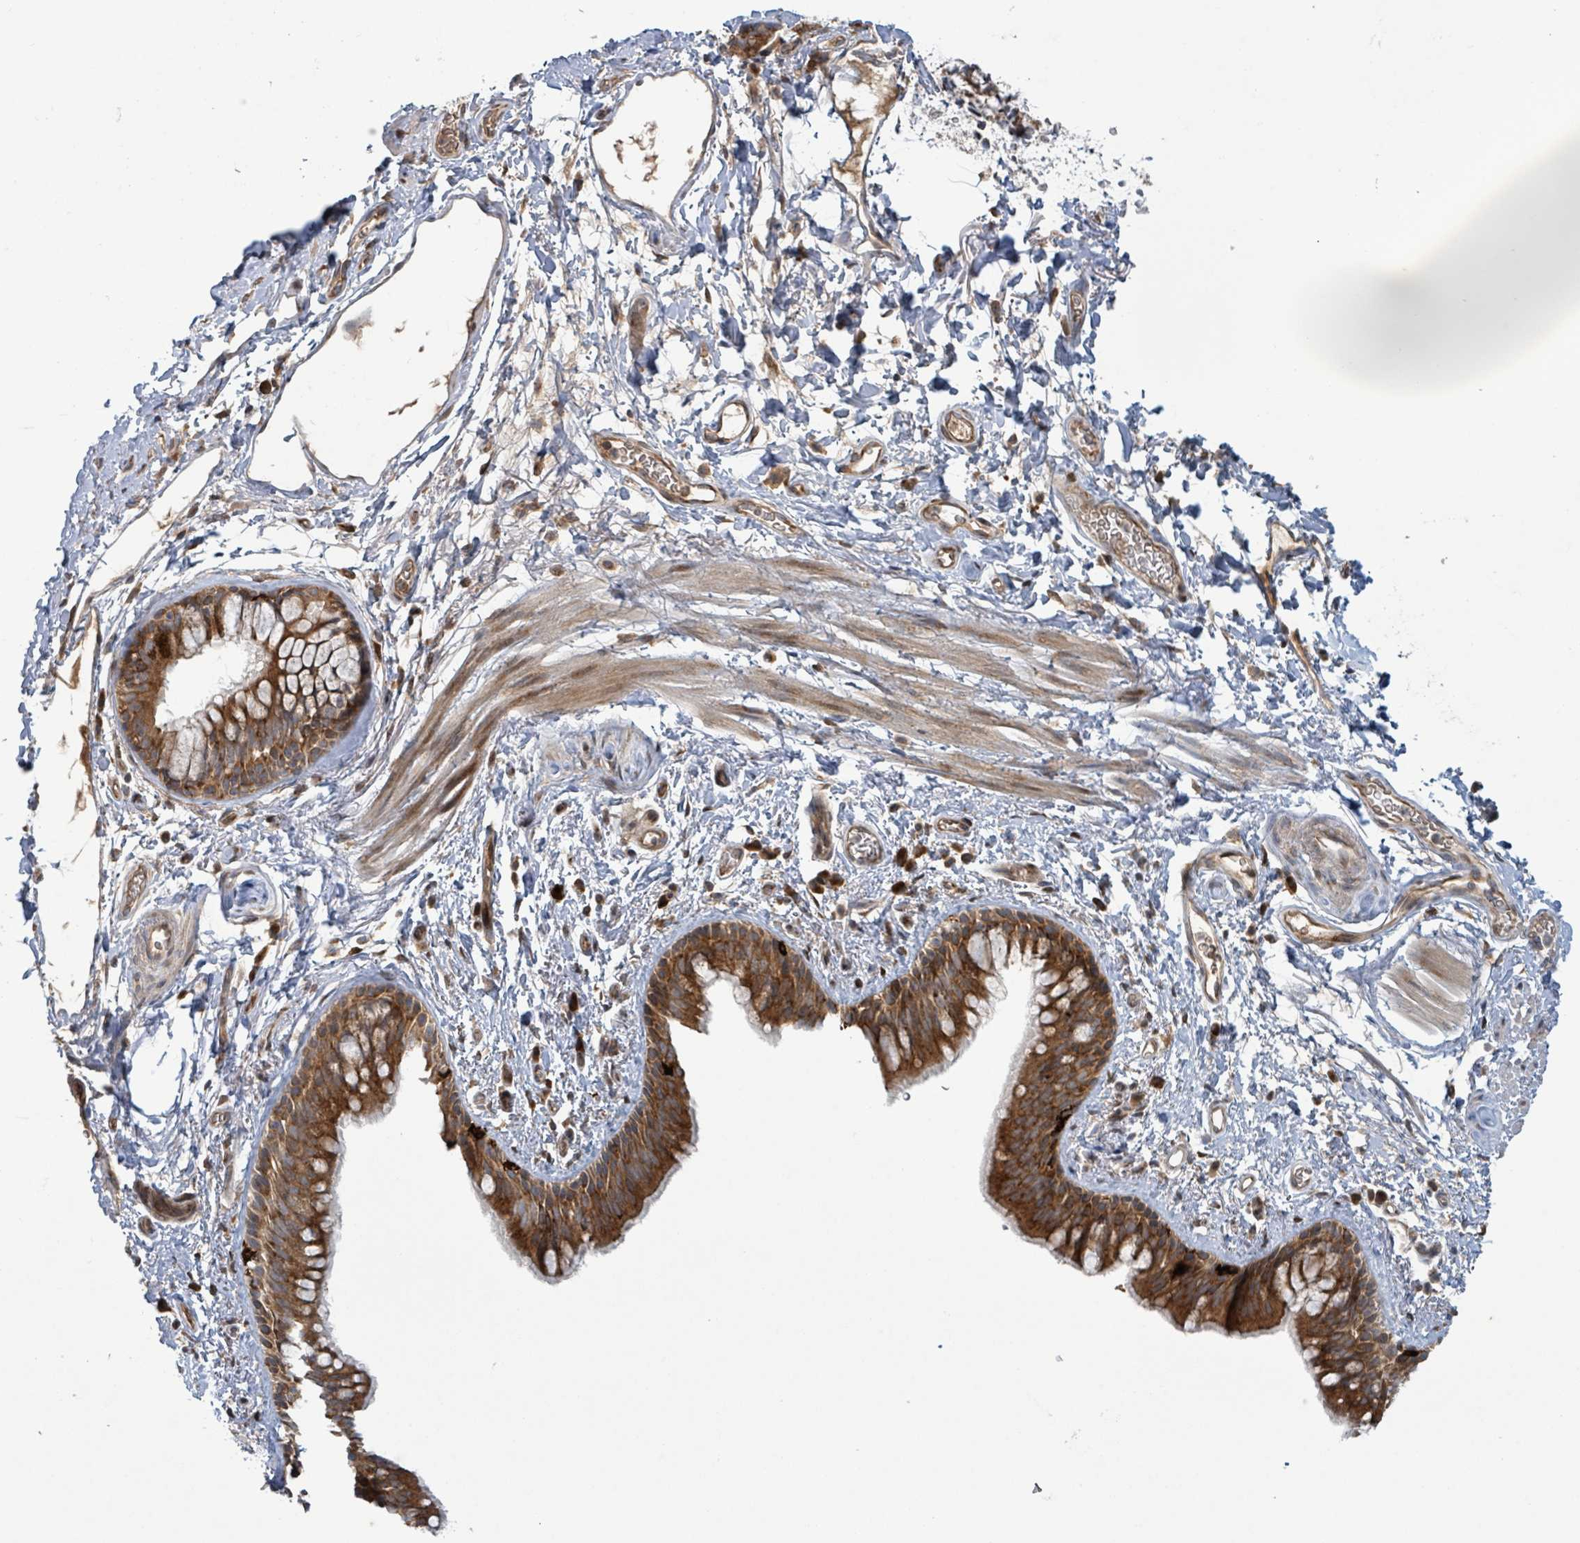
{"staining": {"intensity": "strong", "quantity": ">75%", "location": "cytoplasmic/membranous"}, "tissue": "bronchus", "cell_type": "Respiratory epithelial cells", "image_type": "normal", "snomed": [{"axis": "morphology", "description": "Normal tissue, NOS"}, {"axis": "morphology", "description": "Squamous cell carcinoma, NOS"}, {"axis": "topography", "description": "Bronchus"}, {"axis": "topography", "description": "Lung"}], "caption": "Strong cytoplasmic/membranous protein staining is seen in approximately >75% of respiratory epithelial cells in bronchus.", "gene": "OR51E1", "patient": {"sex": "female", "age": 70}}